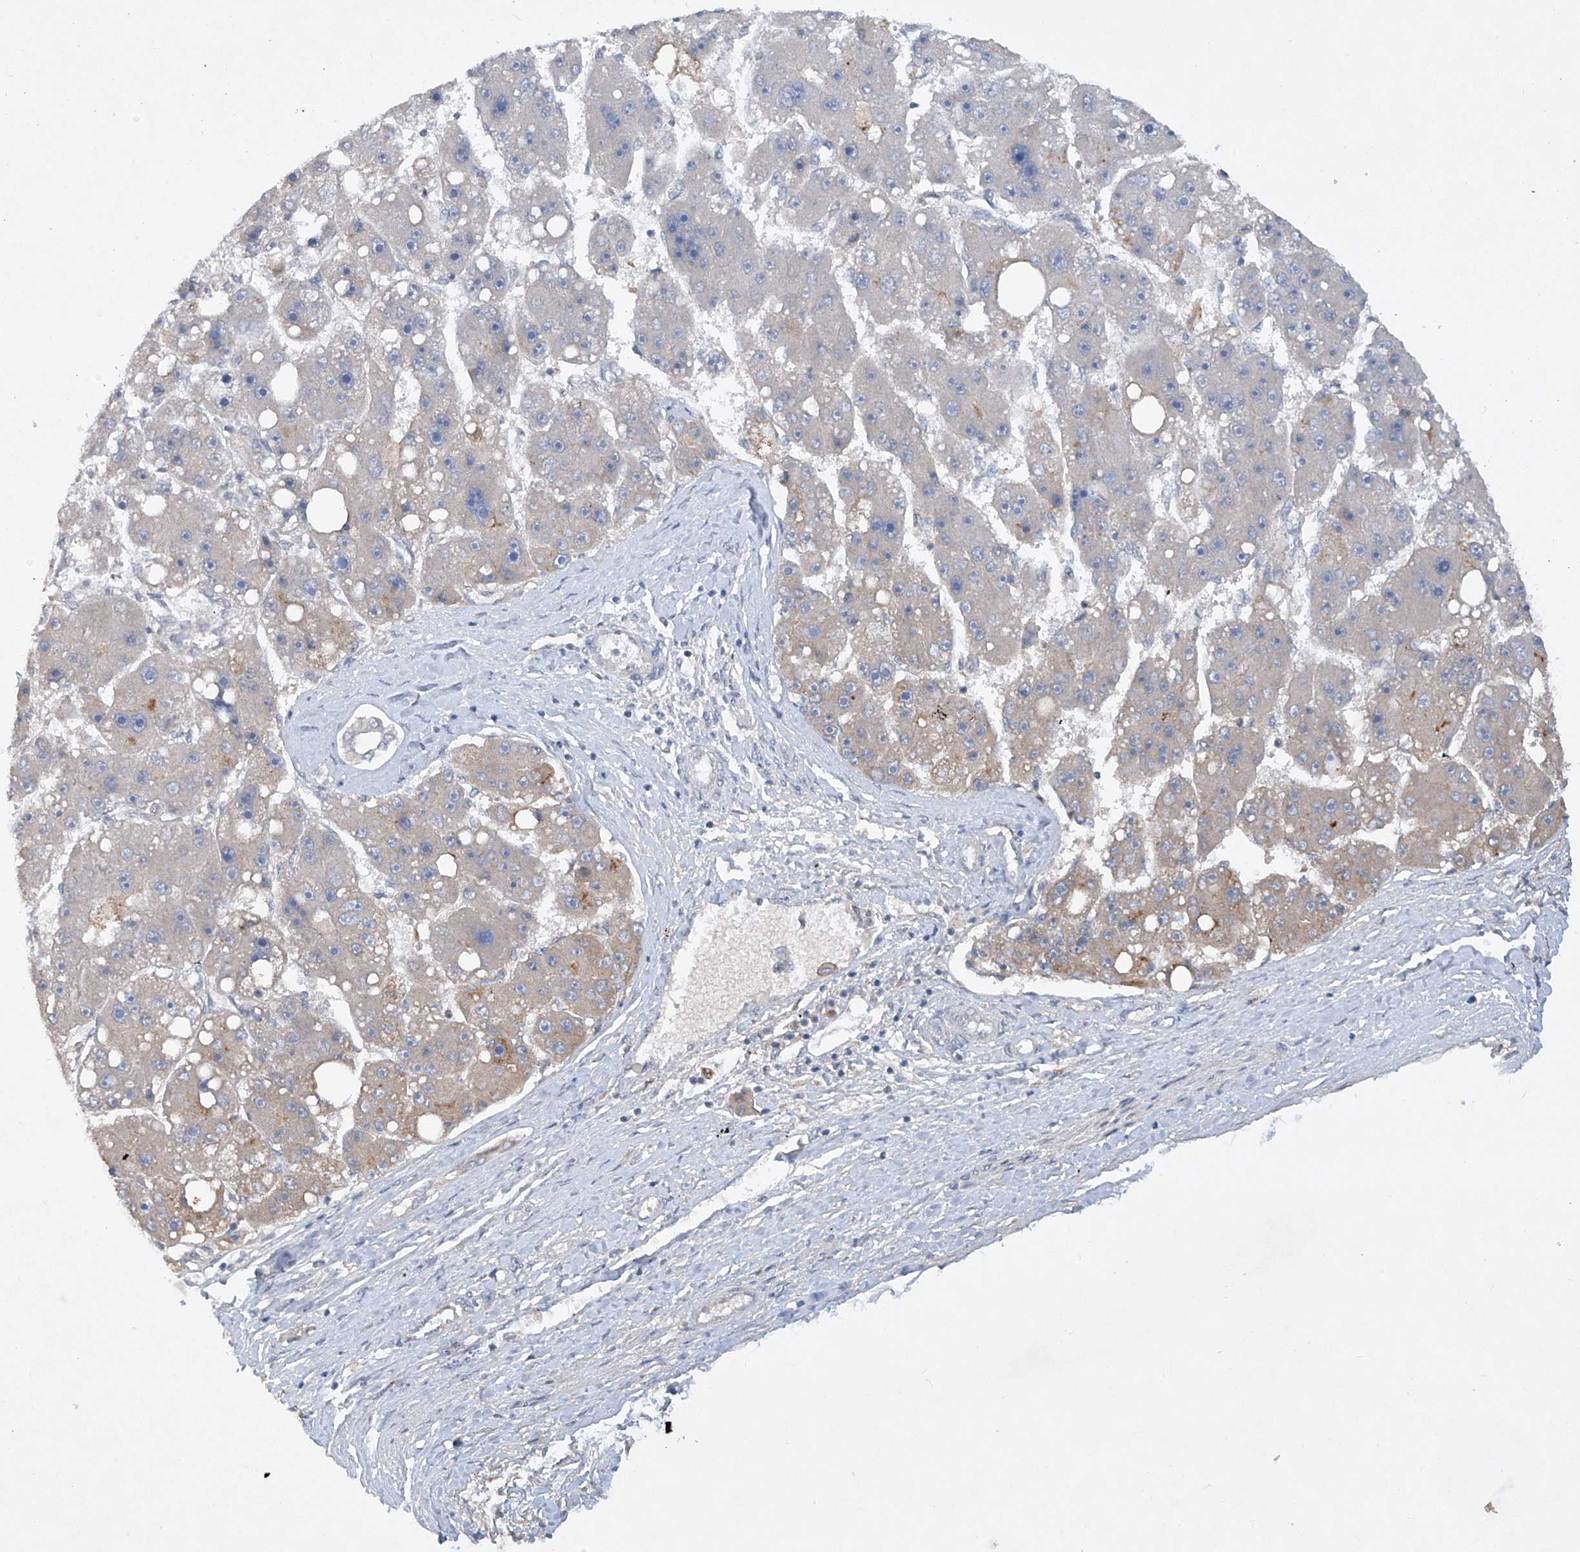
{"staining": {"intensity": "weak", "quantity": "<25%", "location": "cytoplasmic/membranous"}, "tissue": "liver cancer", "cell_type": "Tumor cells", "image_type": "cancer", "snomed": [{"axis": "morphology", "description": "Carcinoma, Hepatocellular, NOS"}, {"axis": "topography", "description": "Liver"}], "caption": "Liver hepatocellular carcinoma stained for a protein using immunohistochemistry (IHC) shows no expression tumor cells.", "gene": "HAS3", "patient": {"sex": "female", "age": 61}}